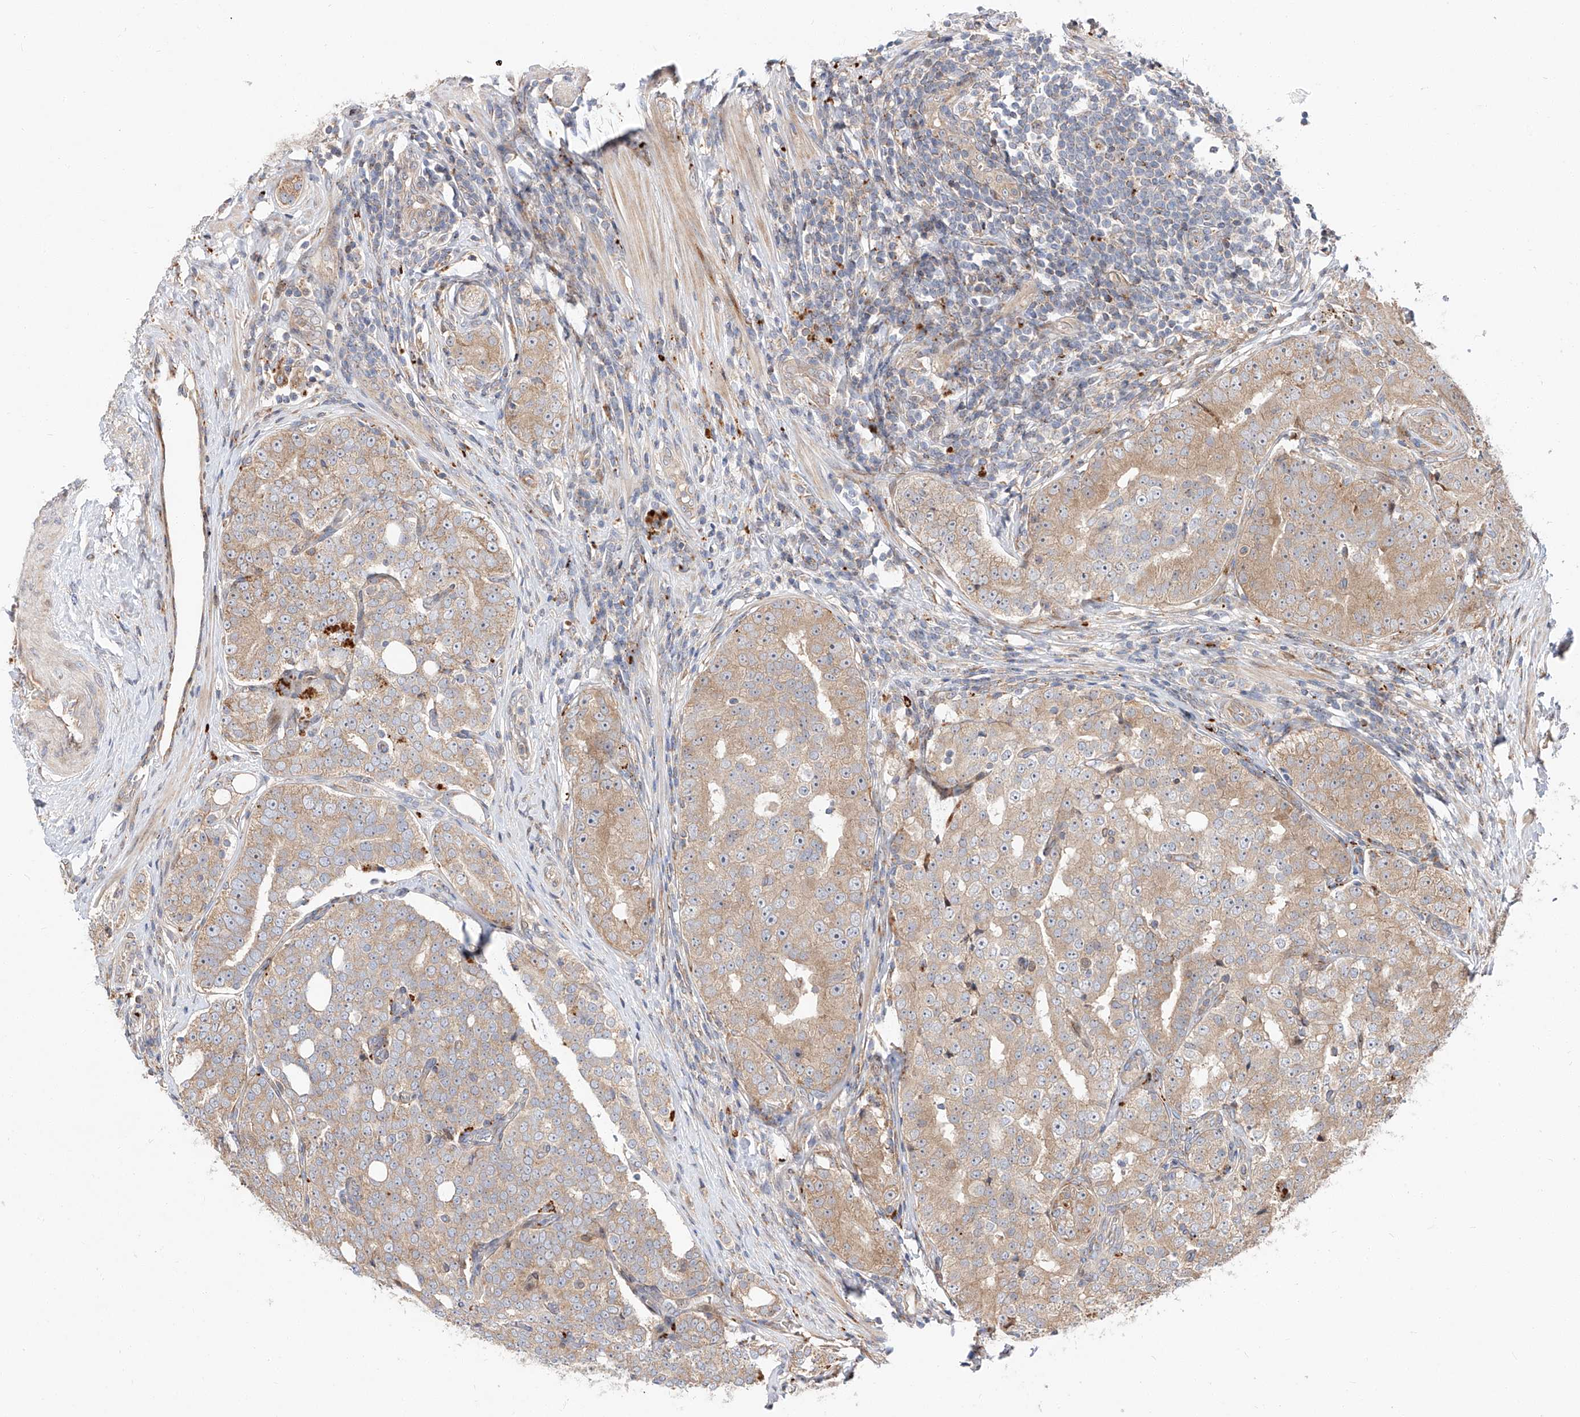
{"staining": {"intensity": "weak", "quantity": ">75%", "location": "cytoplasmic/membranous"}, "tissue": "prostate cancer", "cell_type": "Tumor cells", "image_type": "cancer", "snomed": [{"axis": "morphology", "description": "Adenocarcinoma, High grade"}, {"axis": "topography", "description": "Prostate"}], "caption": "Prostate high-grade adenocarcinoma was stained to show a protein in brown. There is low levels of weak cytoplasmic/membranous staining in approximately >75% of tumor cells.", "gene": "DIRAS3", "patient": {"sex": "male", "age": 56}}